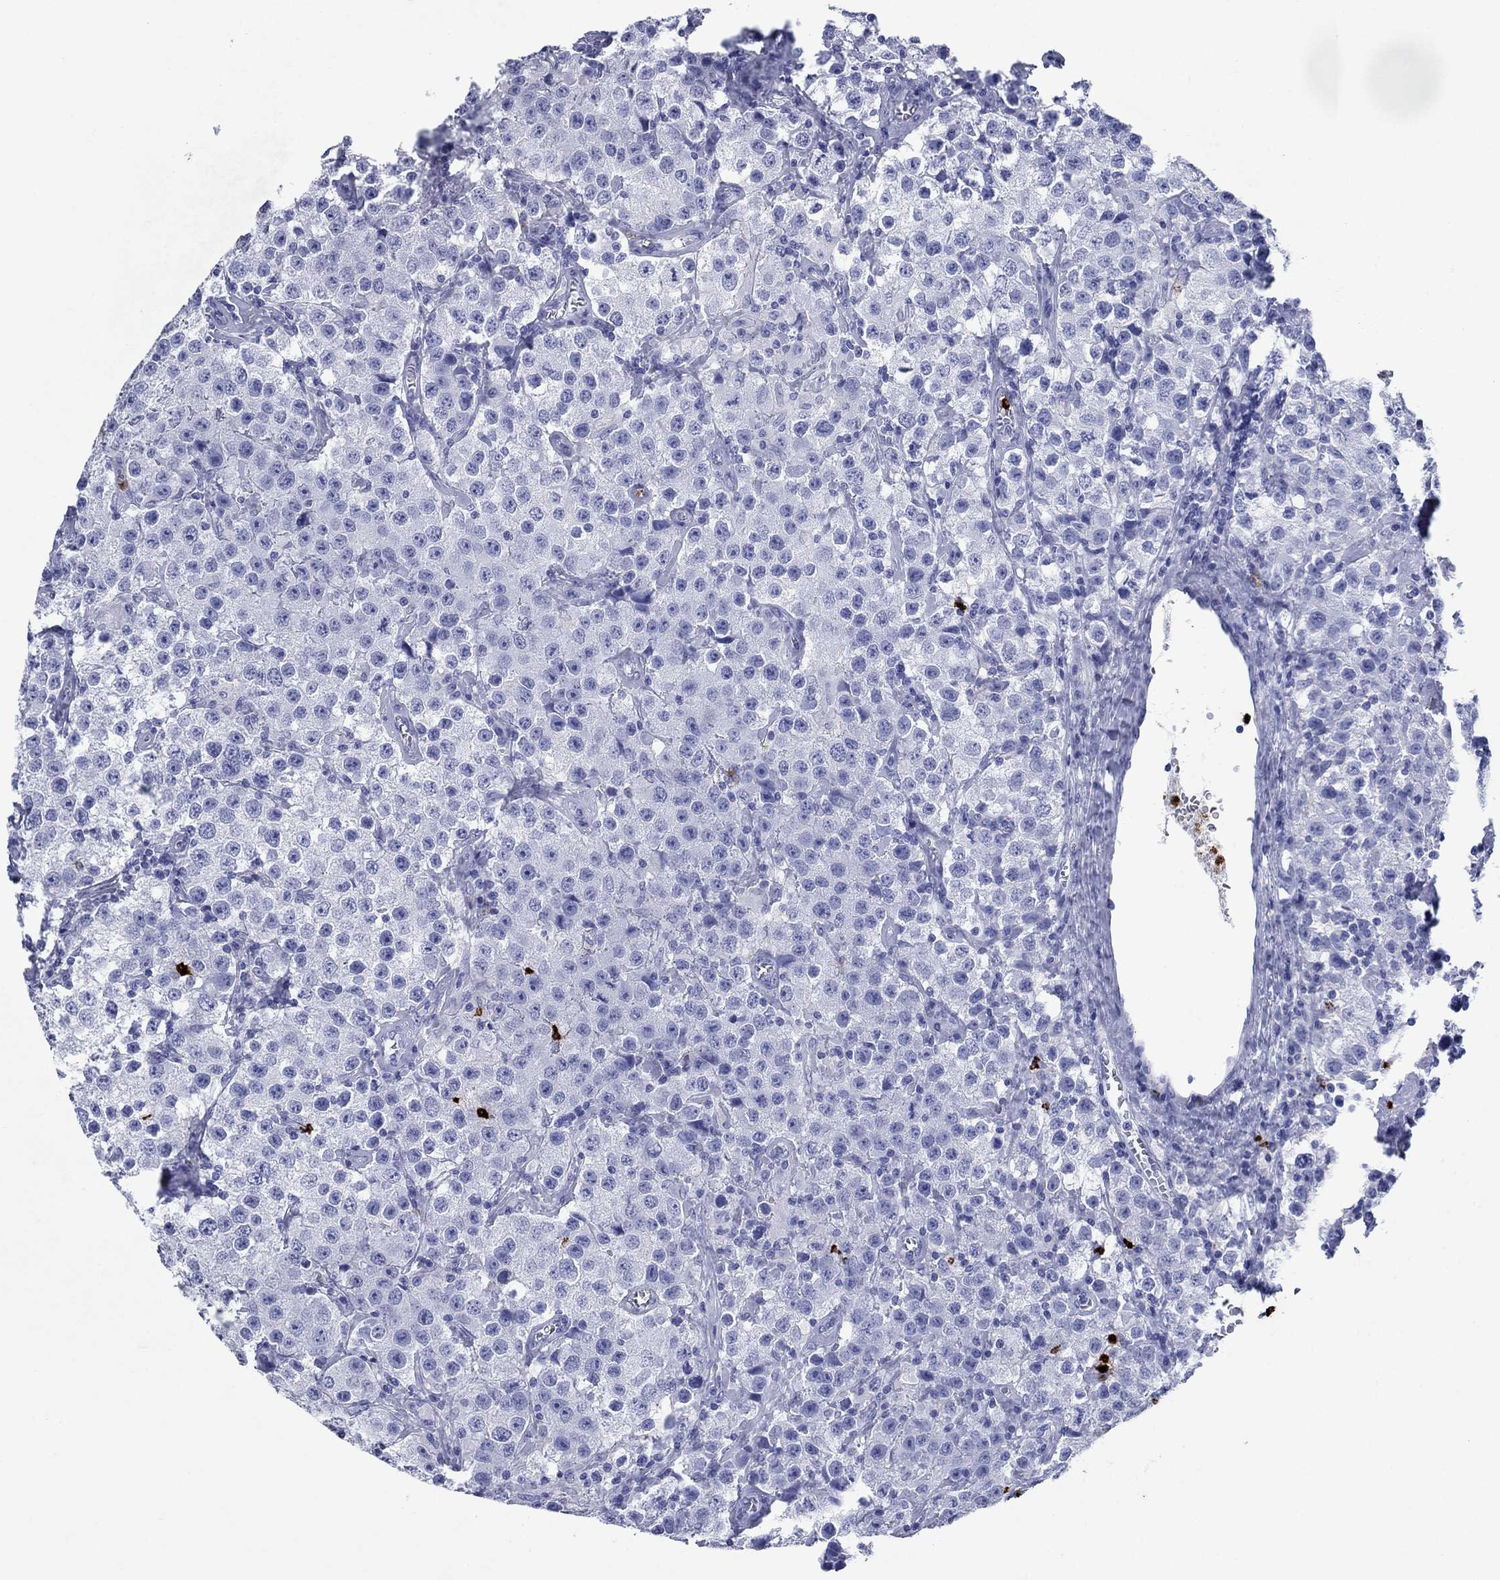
{"staining": {"intensity": "negative", "quantity": "none", "location": "none"}, "tissue": "testis cancer", "cell_type": "Tumor cells", "image_type": "cancer", "snomed": [{"axis": "morphology", "description": "Seminoma, NOS"}, {"axis": "topography", "description": "Testis"}], "caption": "IHC photomicrograph of human testis cancer stained for a protein (brown), which reveals no expression in tumor cells.", "gene": "AZU1", "patient": {"sex": "male", "age": 52}}